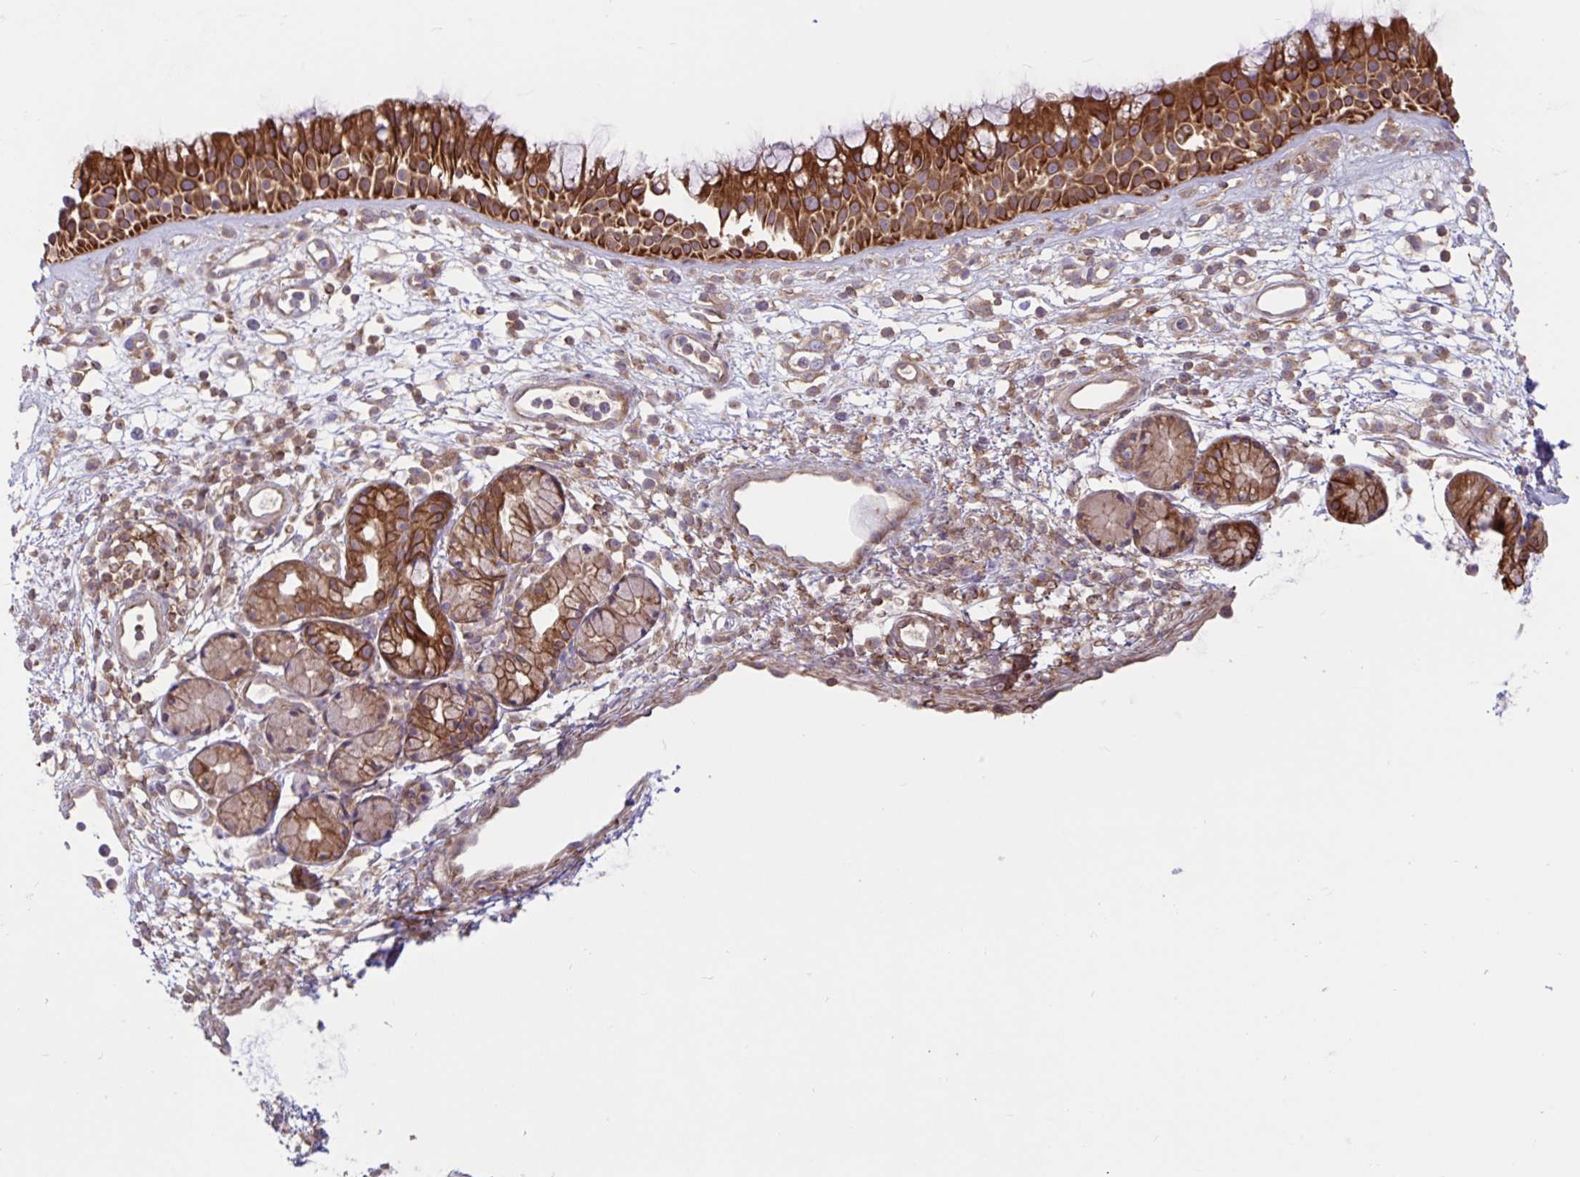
{"staining": {"intensity": "strong", "quantity": ">75%", "location": "cytoplasmic/membranous"}, "tissue": "nasopharynx", "cell_type": "Respiratory epithelial cells", "image_type": "normal", "snomed": [{"axis": "morphology", "description": "Normal tissue, NOS"}, {"axis": "topography", "description": "Nasopharynx"}], "caption": "Nasopharynx stained with immunohistochemistry (IHC) demonstrates strong cytoplasmic/membranous positivity in approximately >75% of respiratory epithelial cells.", "gene": "TANK", "patient": {"sex": "female", "age": 70}}